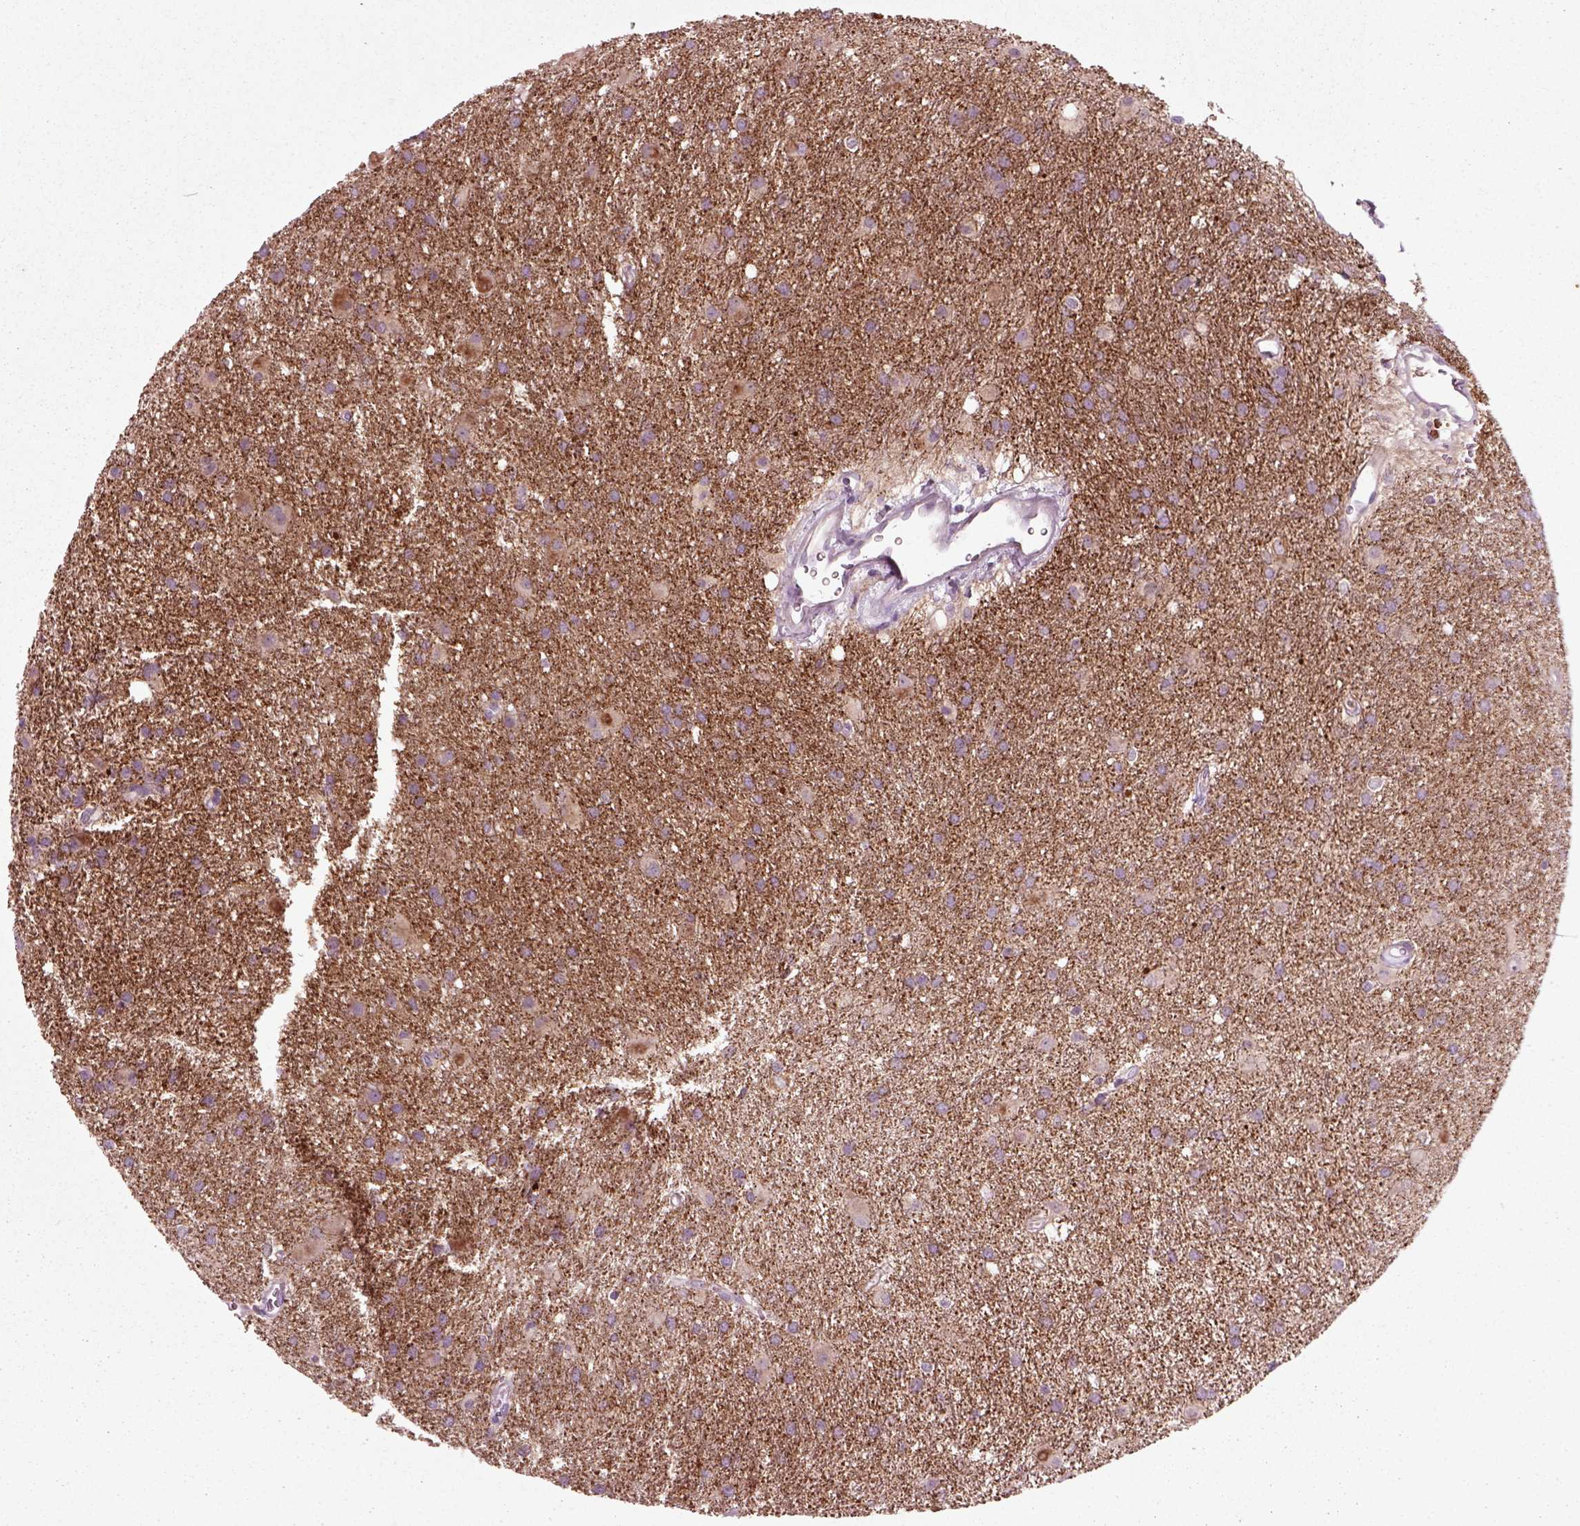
{"staining": {"intensity": "negative", "quantity": "none", "location": "none"}, "tissue": "glioma", "cell_type": "Tumor cells", "image_type": "cancer", "snomed": [{"axis": "morphology", "description": "Glioma, malignant, Low grade"}, {"axis": "topography", "description": "Brain"}], "caption": "Micrograph shows no significant protein expression in tumor cells of glioma.", "gene": "RND2", "patient": {"sex": "male", "age": 58}}